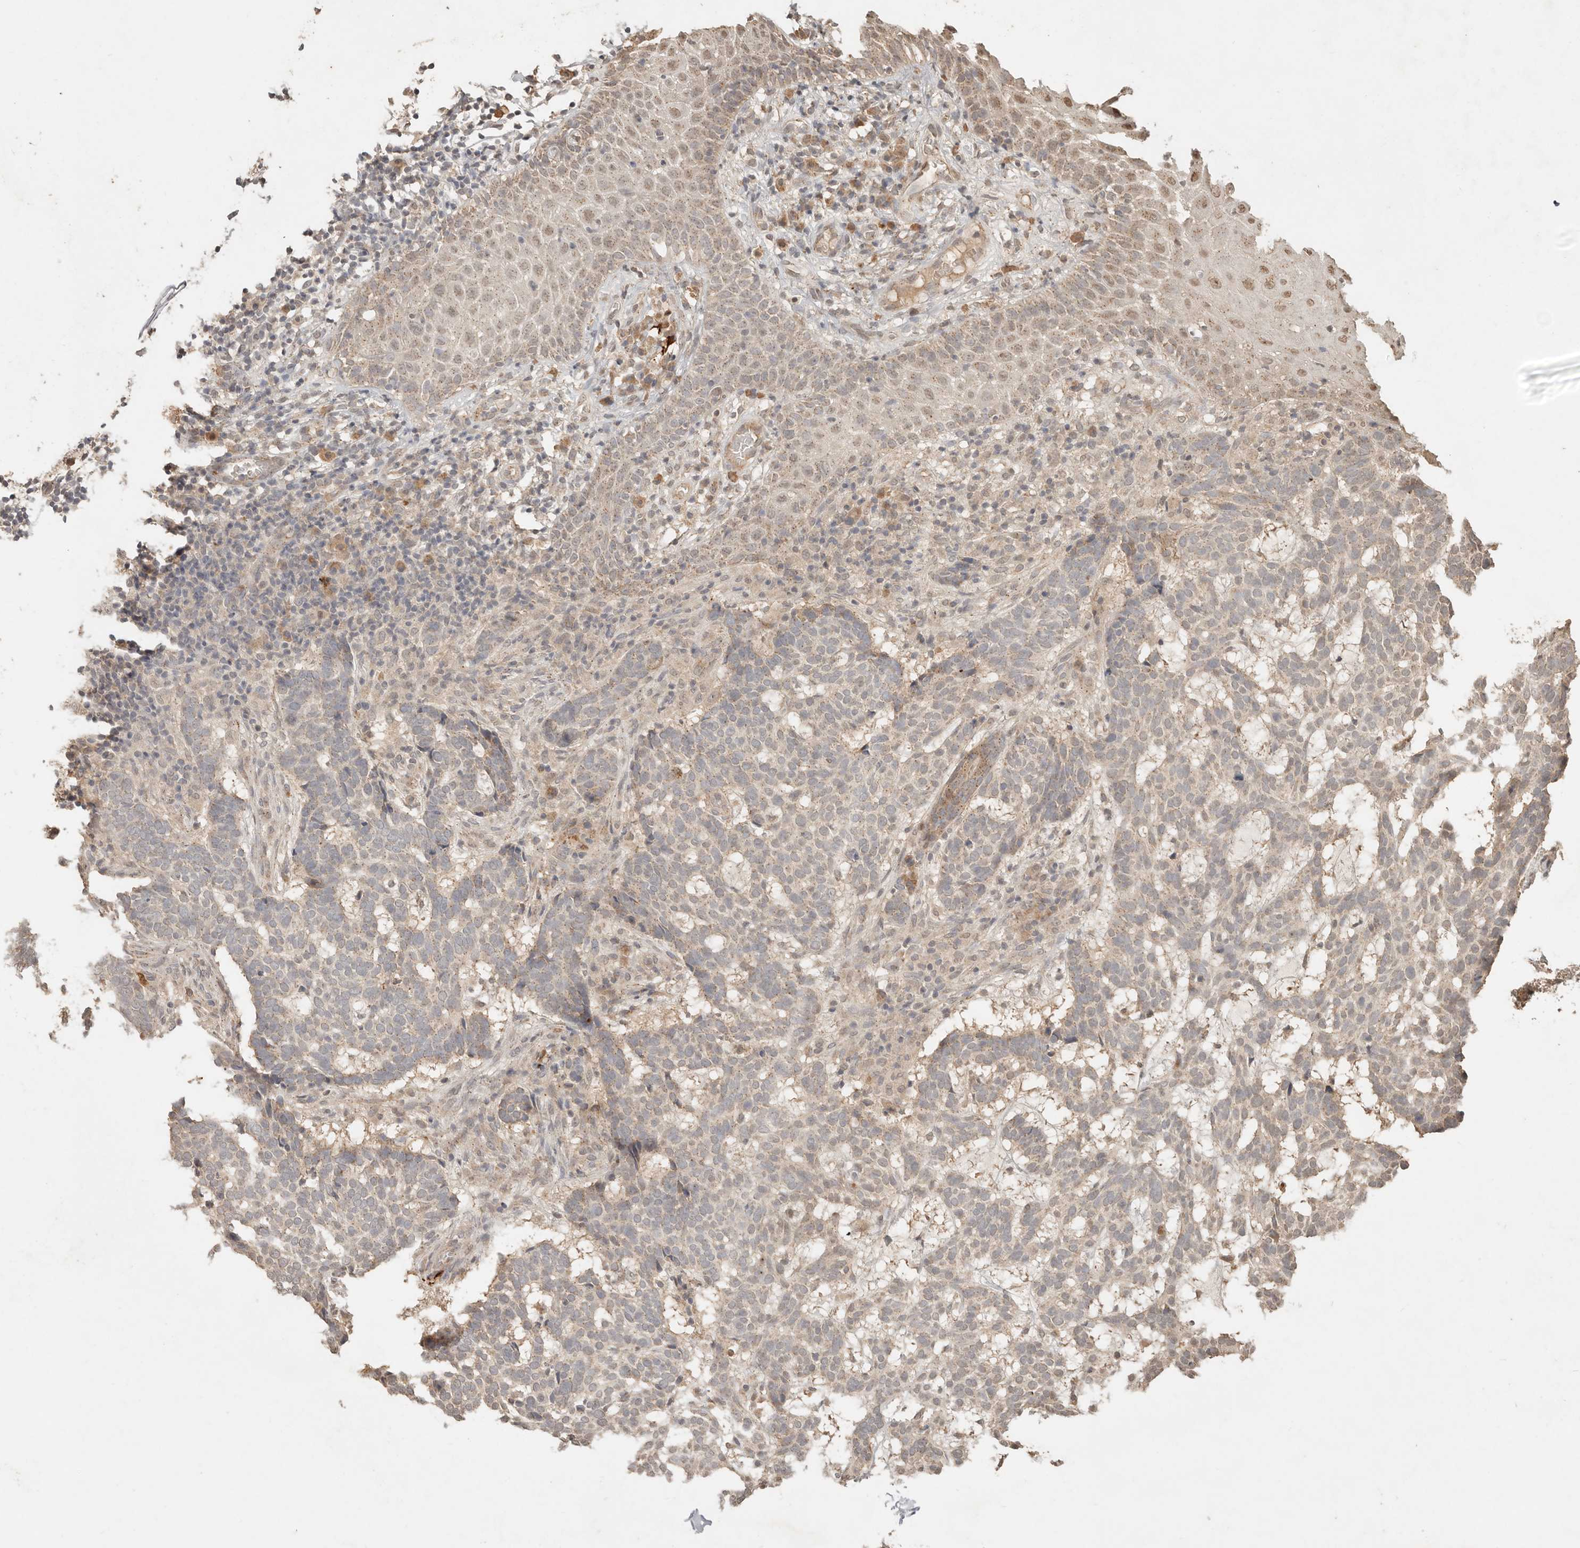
{"staining": {"intensity": "weak", "quantity": "<25%", "location": "cytoplasmic/membranous"}, "tissue": "skin cancer", "cell_type": "Tumor cells", "image_type": "cancer", "snomed": [{"axis": "morphology", "description": "Basal cell carcinoma"}, {"axis": "topography", "description": "Skin"}], "caption": "This histopathology image is of skin cancer (basal cell carcinoma) stained with immunohistochemistry (IHC) to label a protein in brown with the nuclei are counter-stained blue. There is no staining in tumor cells.", "gene": "LMO4", "patient": {"sex": "male", "age": 85}}